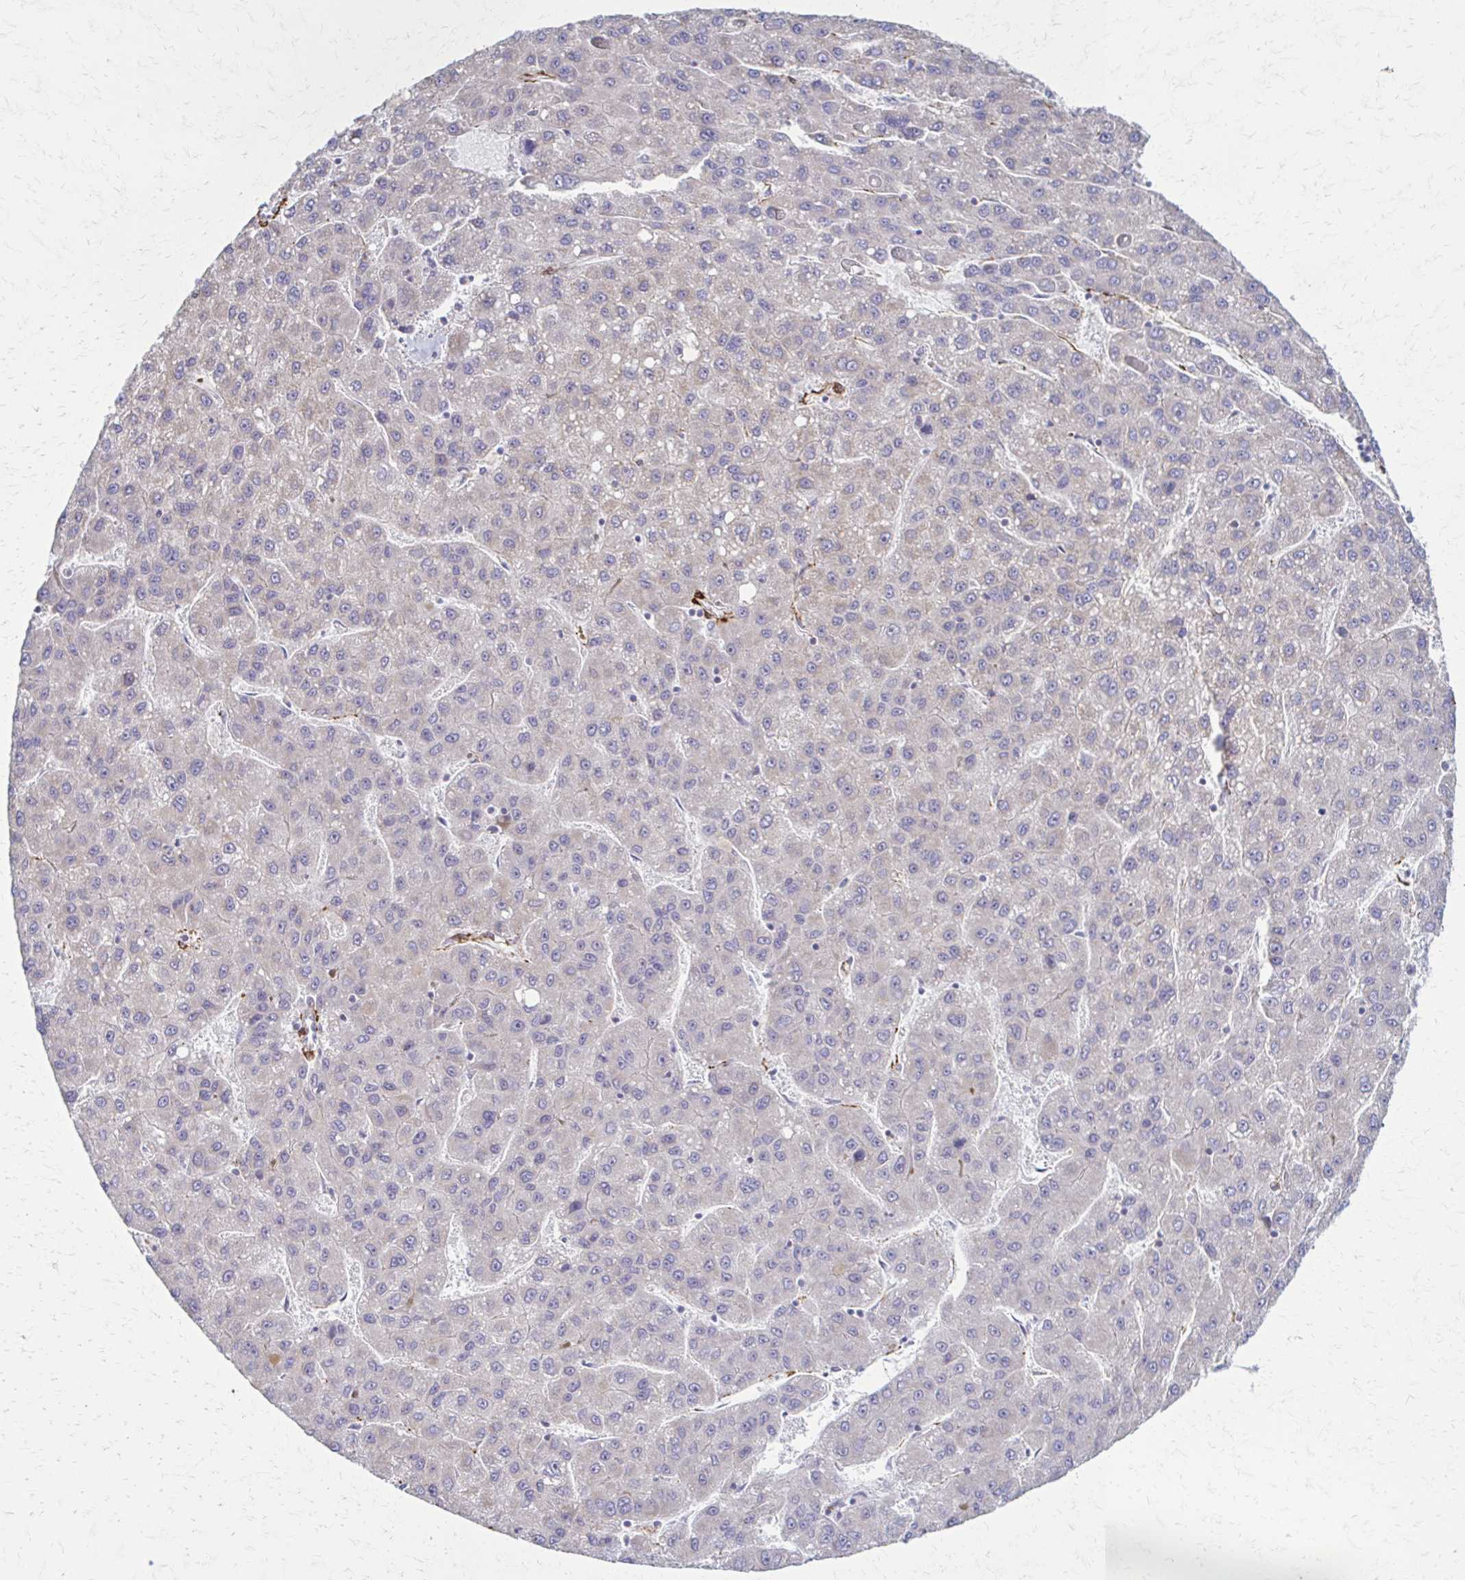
{"staining": {"intensity": "negative", "quantity": "none", "location": "none"}, "tissue": "liver cancer", "cell_type": "Tumor cells", "image_type": "cancer", "snomed": [{"axis": "morphology", "description": "Carcinoma, Hepatocellular, NOS"}, {"axis": "topography", "description": "Liver"}], "caption": "High magnification brightfield microscopy of liver cancer stained with DAB (brown) and counterstained with hematoxylin (blue): tumor cells show no significant positivity.", "gene": "TIMMDC1", "patient": {"sex": "female", "age": 82}}